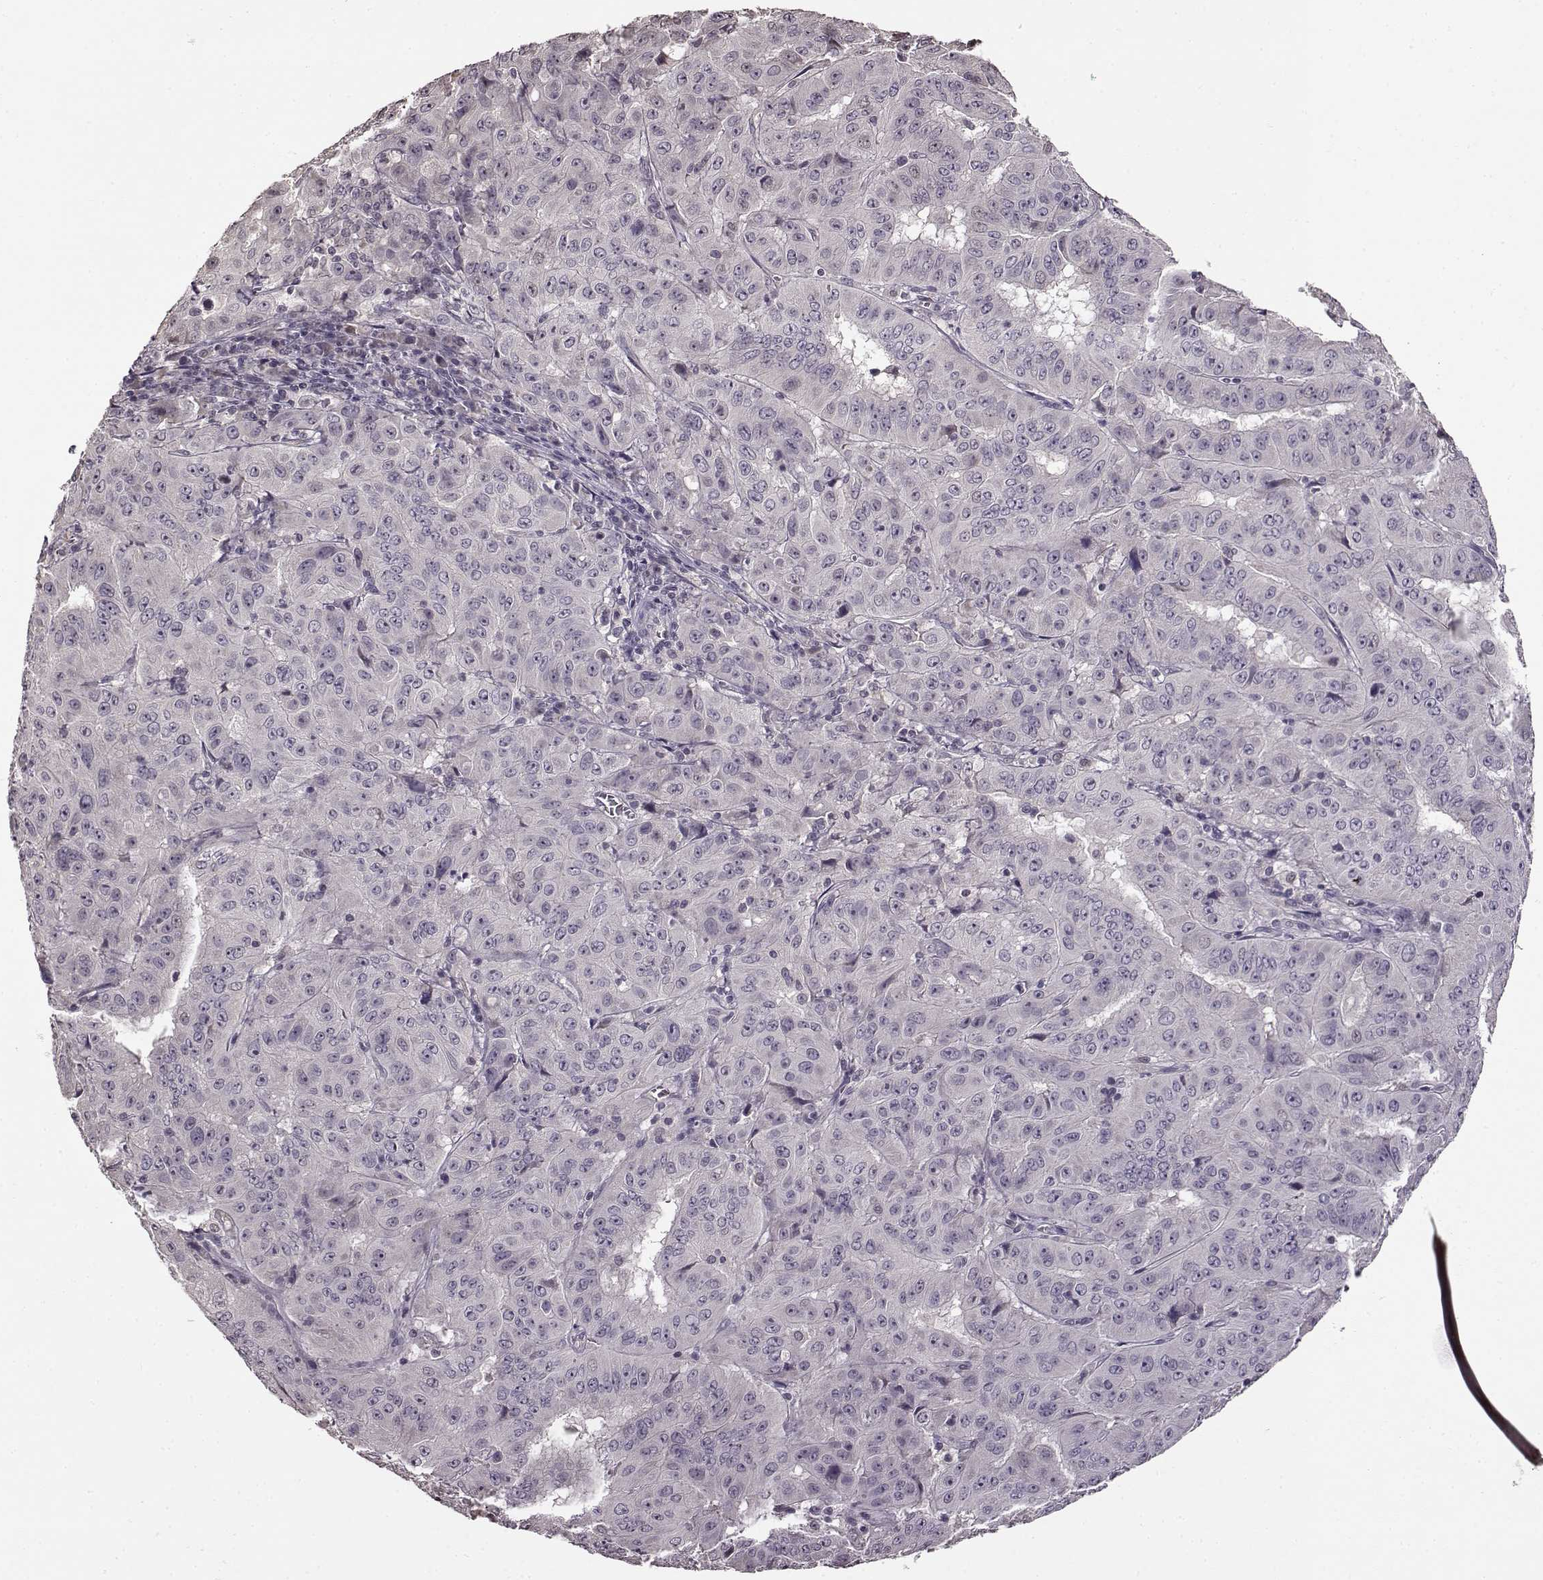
{"staining": {"intensity": "negative", "quantity": "none", "location": "none"}, "tissue": "pancreatic cancer", "cell_type": "Tumor cells", "image_type": "cancer", "snomed": [{"axis": "morphology", "description": "Adenocarcinoma, NOS"}, {"axis": "topography", "description": "Pancreas"}], "caption": "The micrograph displays no significant positivity in tumor cells of pancreatic cancer (adenocarcinoma). (IHC, brightfield microscopy, high magnification).", "gene": "FSHB", "patient": {"sex": "male", "age": 63}}